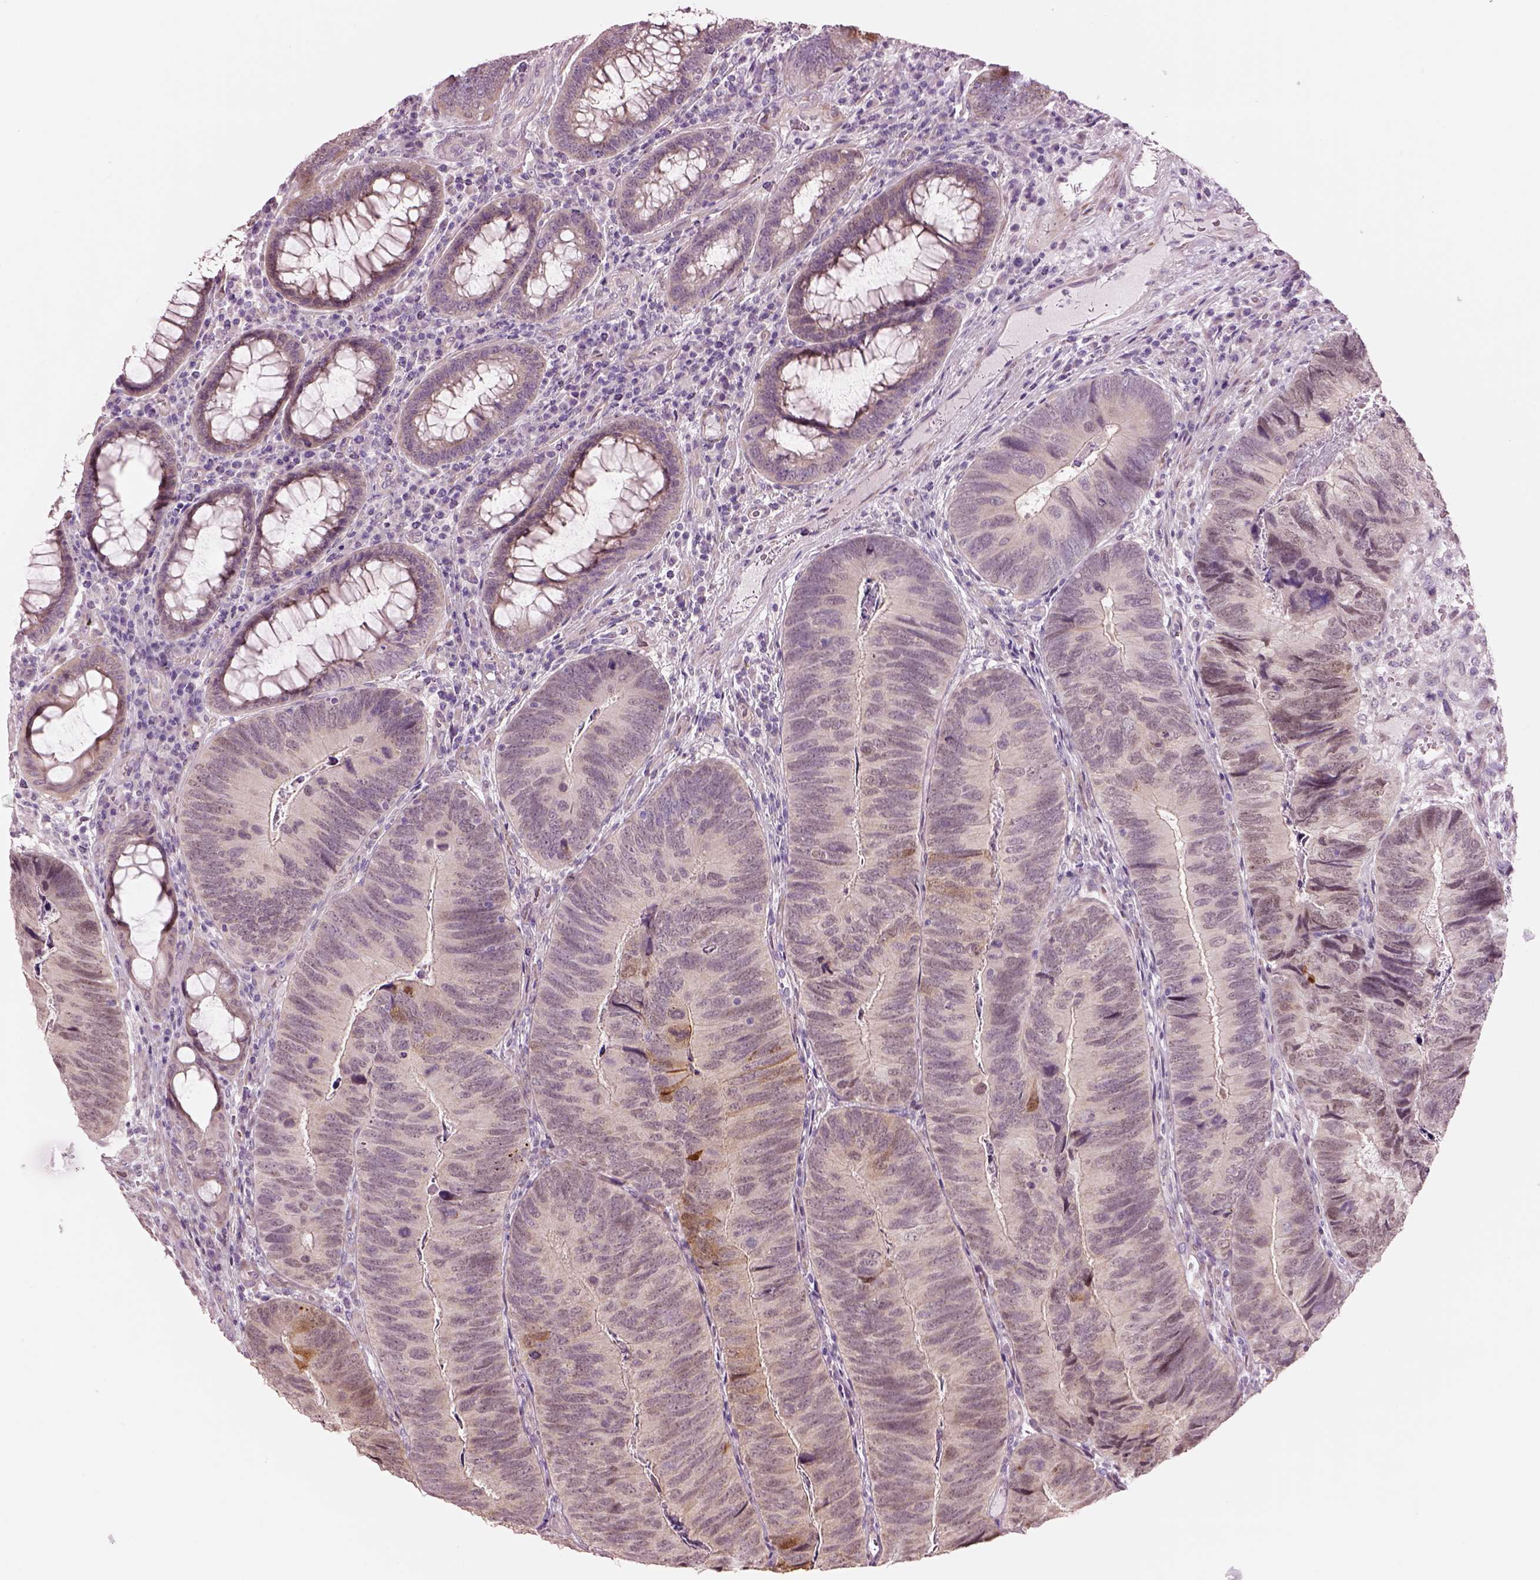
{"staining": {"intensity": "negative", "quantity": "none", "location": "none"}, "tissue": "colorectal cancer", "cell_type": "Tumor cells", "image_type": "cancer", "snomed": [{"axis": "morphology", "description": "Adenocarcinoma, NOS"}, {"axis": "topography", "description": "Colon"}], "caption": "Protein analysis of colorectal cancer (adenocarcinoma) reveals no significant expression in tumor cells. Nuclei are stained in blue.", "gene": "SCML2", "patient": {"sex": "female", "age": 67}}